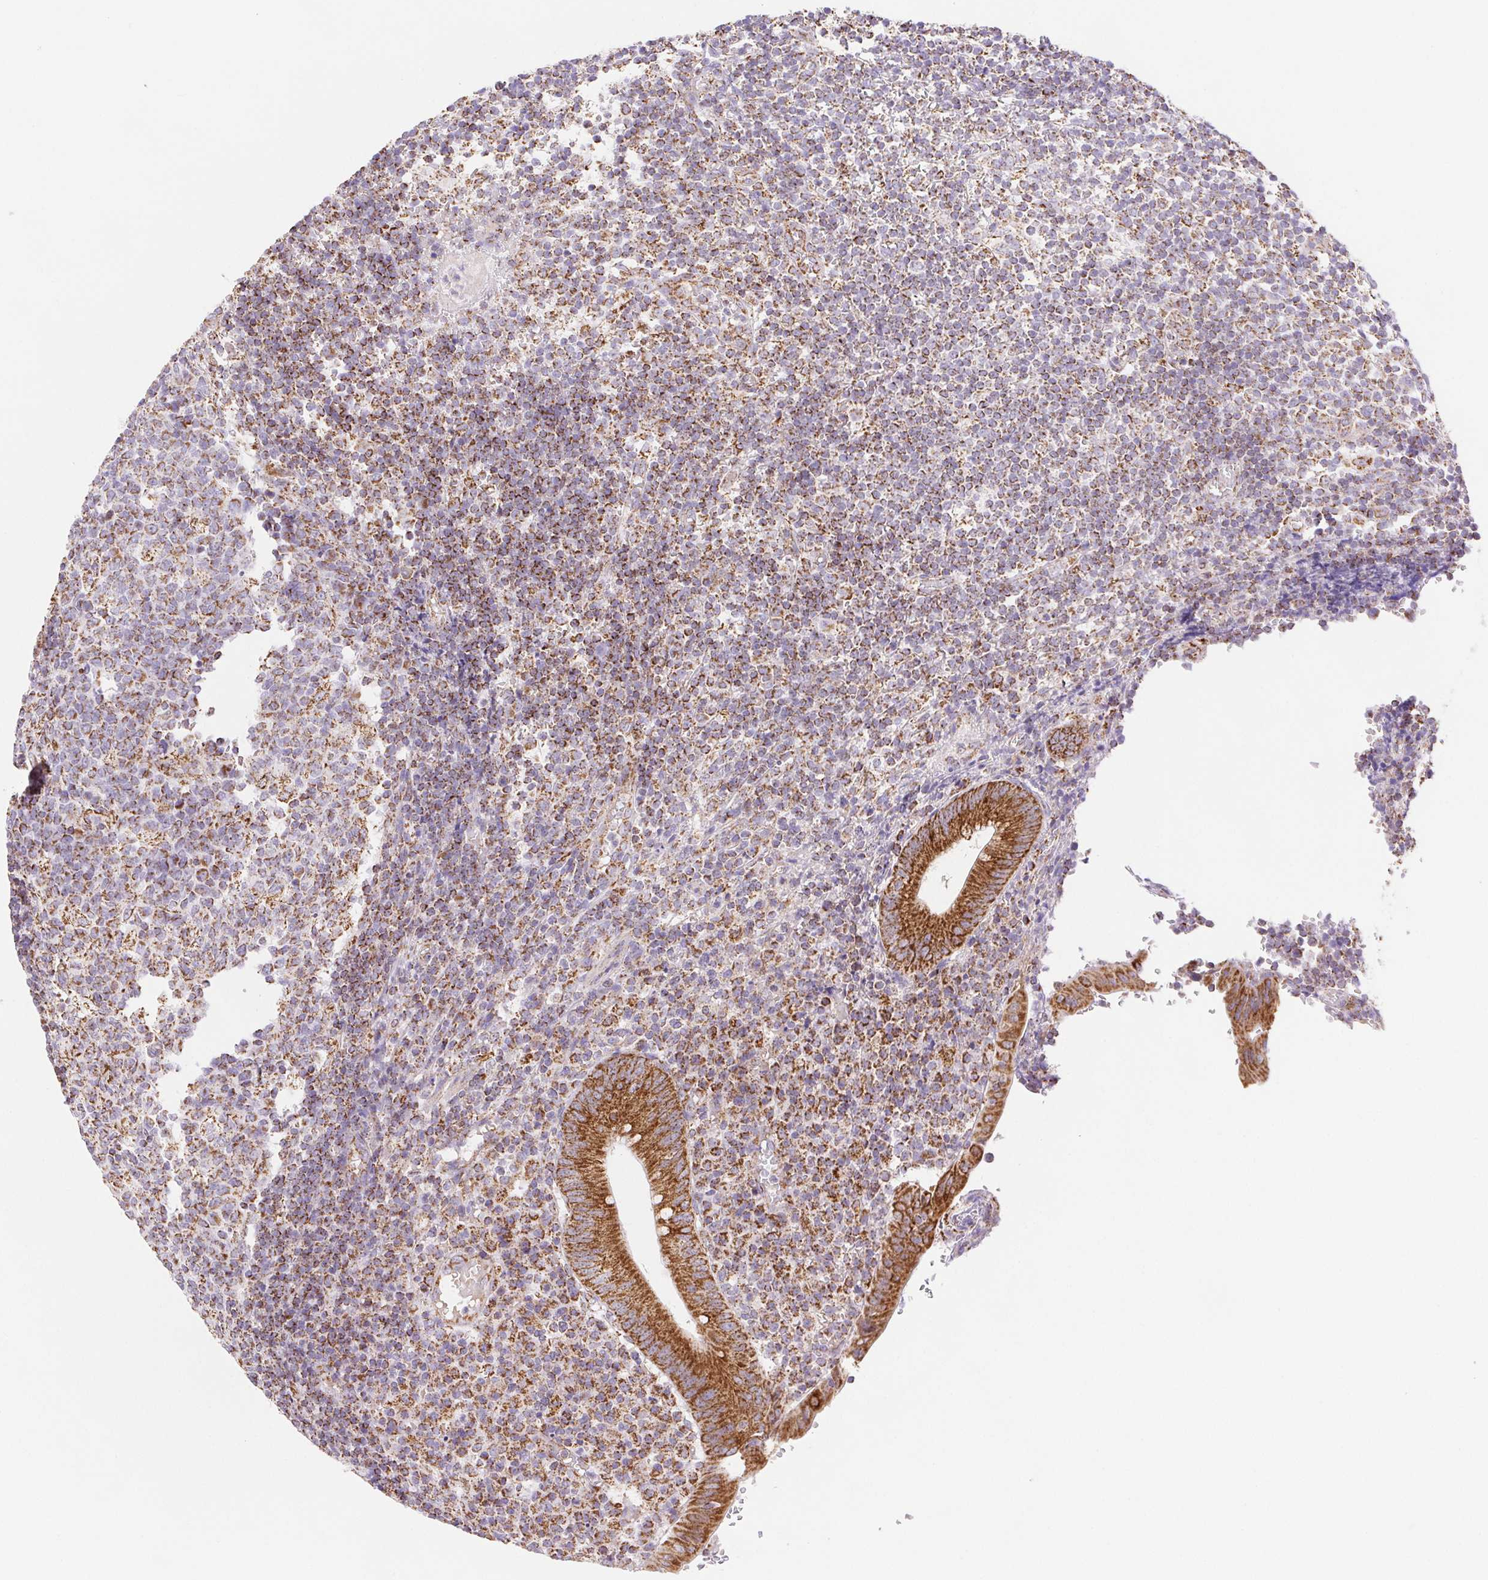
{"staining": {"intensity": "strong", "quantity": ">75%", "location": "cytoplasmic/membranous"}, "tissue": "appendix", "cell_type": "Glandular cells", "image_type": "normal", "snomed": [{"axis": "morphology", "description": "Normal tissue, NOS"}, {"axis": "topography", "description": "Appendix"}], "caption": "Benign appendix shows strong cytoplasmic/membranous positivity in approximately >75% of glandular cells, visualized by immunohistochemistry.", "gene": "NIPSNAP2", "patient": {"sex": "male", "age": 18}}